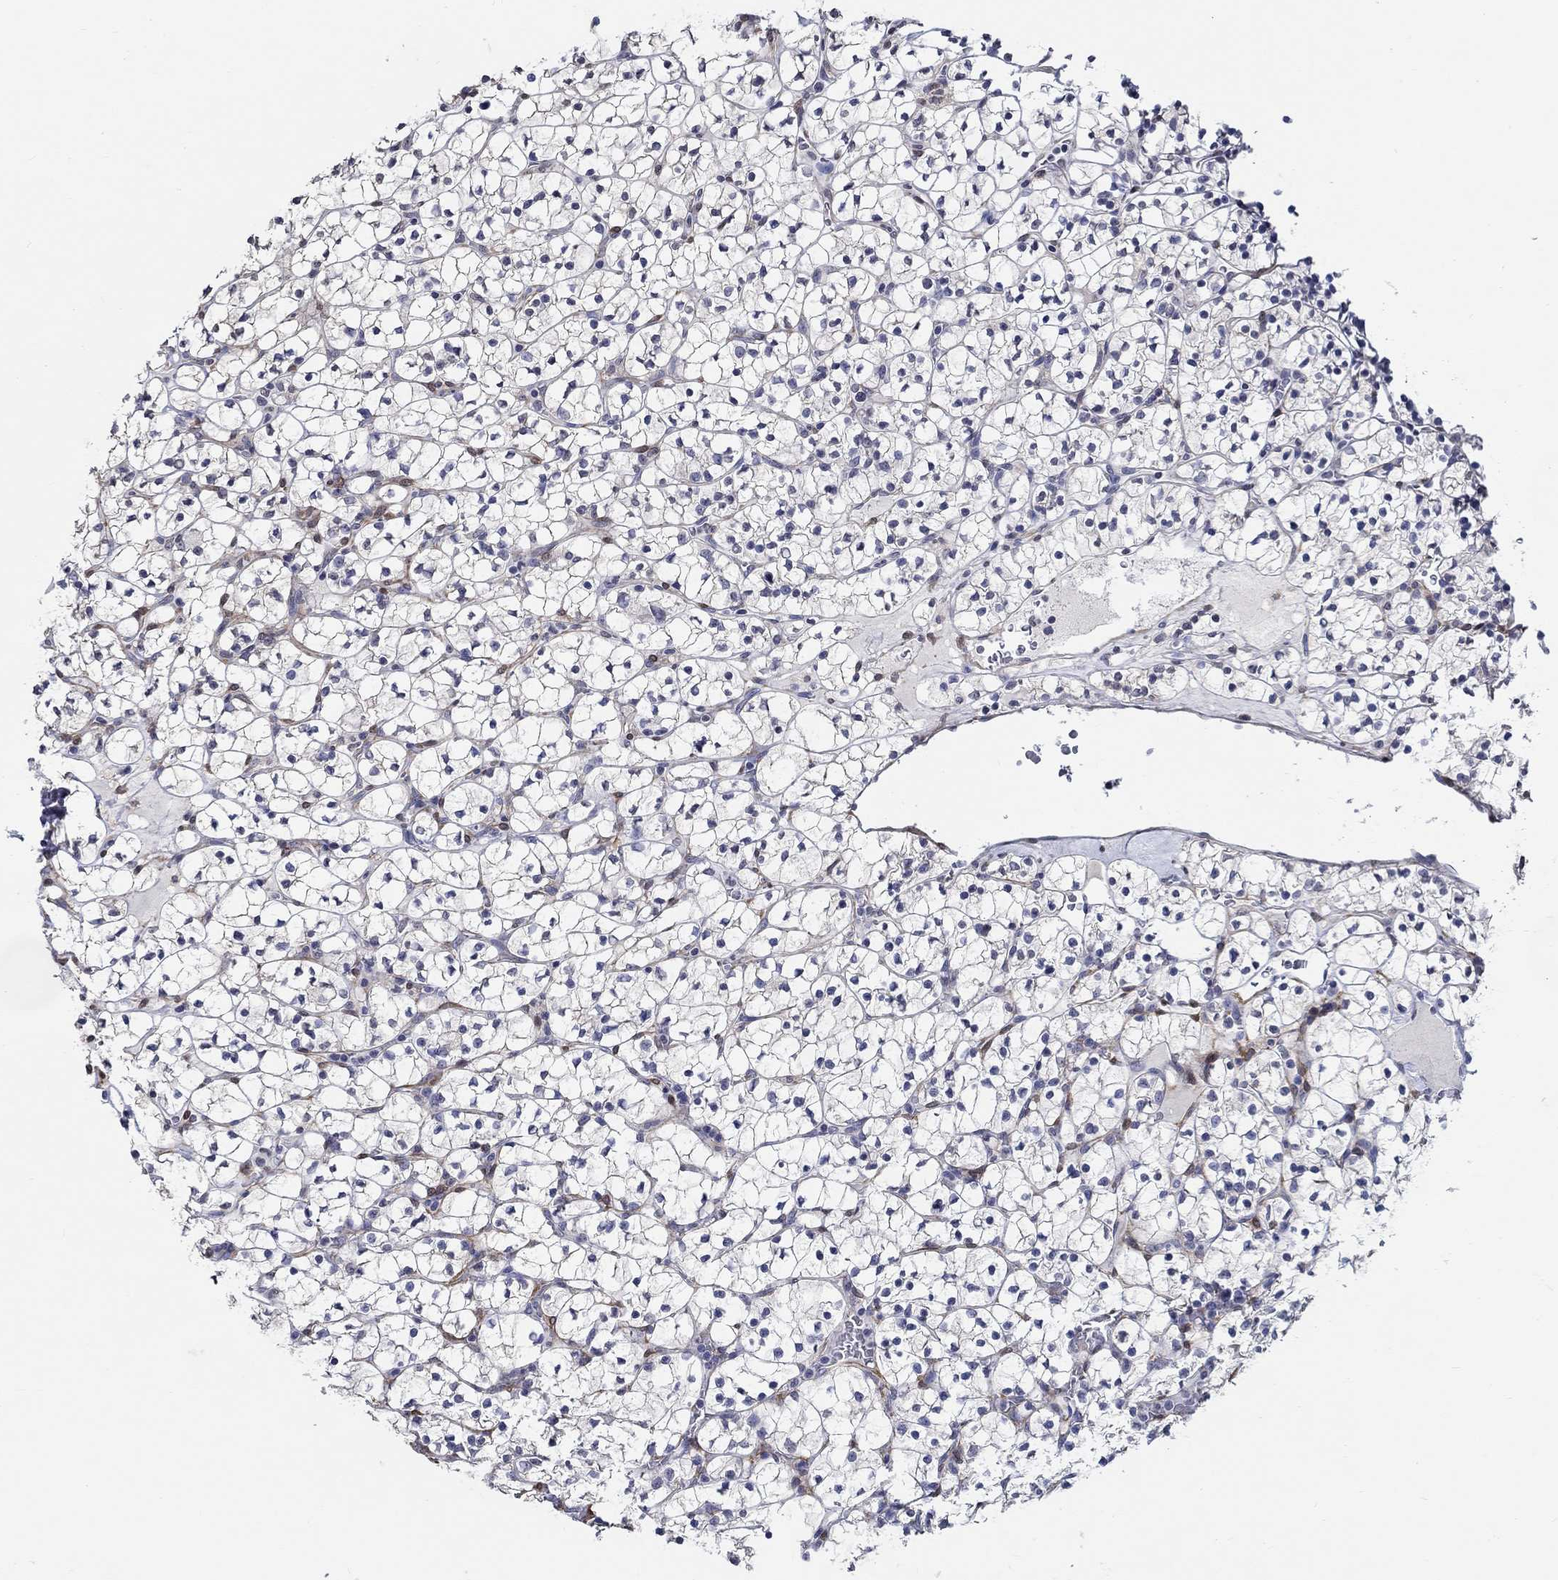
{"staining": {"intensity": "negative", "quantity": "none", "location": "none"}, "tissue": "renal cancer", "cell_type": "Tumor cells", "image_type": "cancer", "snomed": [{"axis": "morphology", "description": "Adenocarcinoma, NOS"}, {"axis": "topography", "description": "Kidney"}], "caption": "This is an immunohistochemistry histopathology image of renal cancer. There is no staining in tumor cells.", "gene": "PDE1B", "patient": {"sex": "female", "age": 89}}